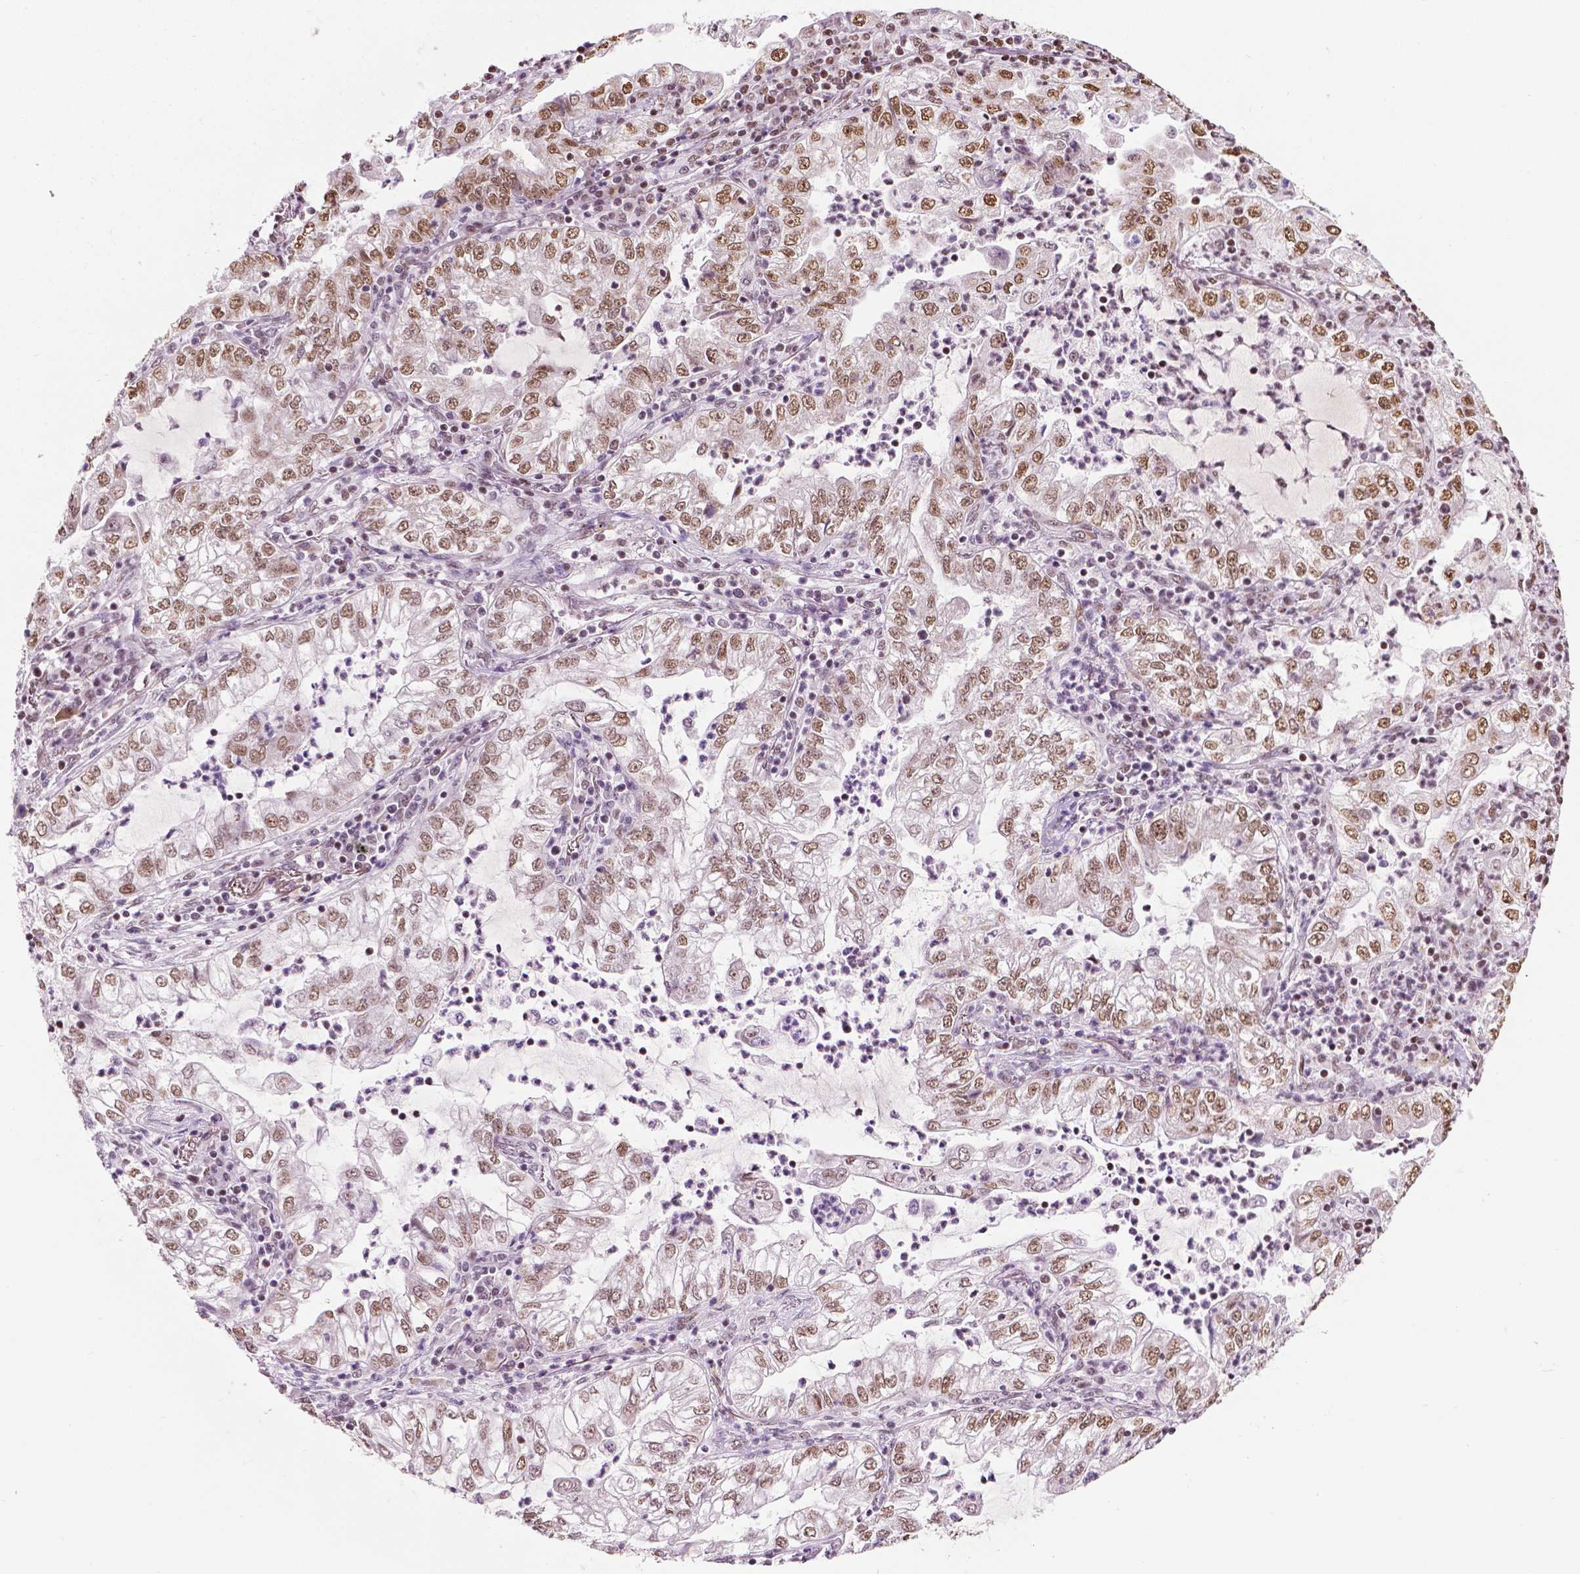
{"staining": {"intensity": "moderate", "quantity": ">75%", "location": "nuclear"}, "tissue": "lung cancer", "cell_type": "Tumor cells", "image_type": "cancer", "snomed": [{"axis": "morphology", "description": "Adenocarcinoma, NOS"}, {"axis": "topography", "description": "Lung"}], "caption": "An IHC image of tumor tissue is shown. Protein staining in brown labels moderate nuclear positivity in adenocarcinoma (lung) within tumor cells. (IHC, brightfield microscopy, high magnification).", "gene": "COL23A1", "patient": {"sex": "female", "age": 73}}